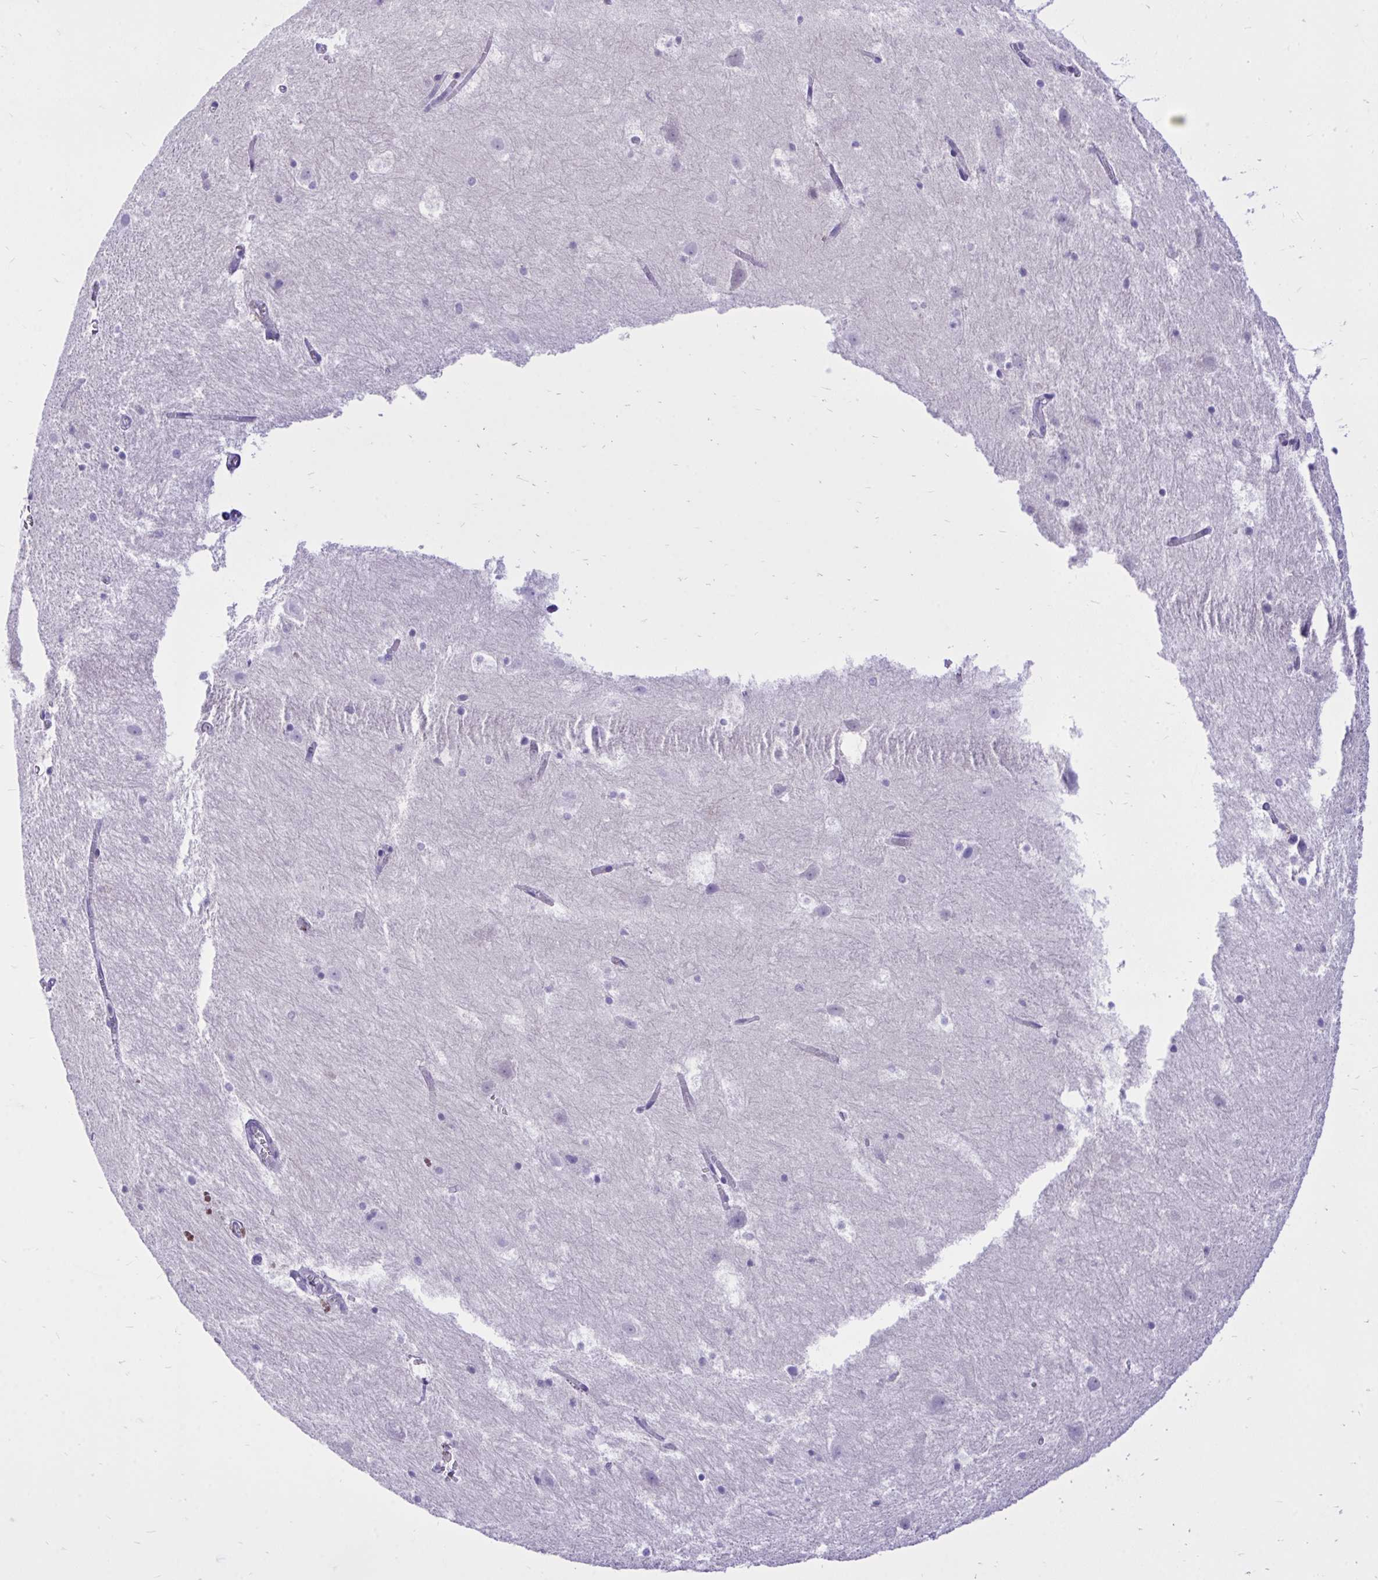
{"staining": {"intensity": "negative", "quantity": "none", "location": "none"}, "tissue": "hippocampus", "cell_type": "Glial cells", "image_type": "normal", "snomed": [{"axis": "morphology", "description": "Normal tissue, NOS"}, {"axis": "topography", "description": "Hippocampus"}], "caption": "Photomicrograph shows no protein staining in glial cells of benign hippocampus. (Stains: DAB immunohistochemistry with hematoxylin counter stain, Microscopy: brightfield microscopy at high magnification).", "gene": "MON1A", "patient": {"sex": "female", "age": 52}}